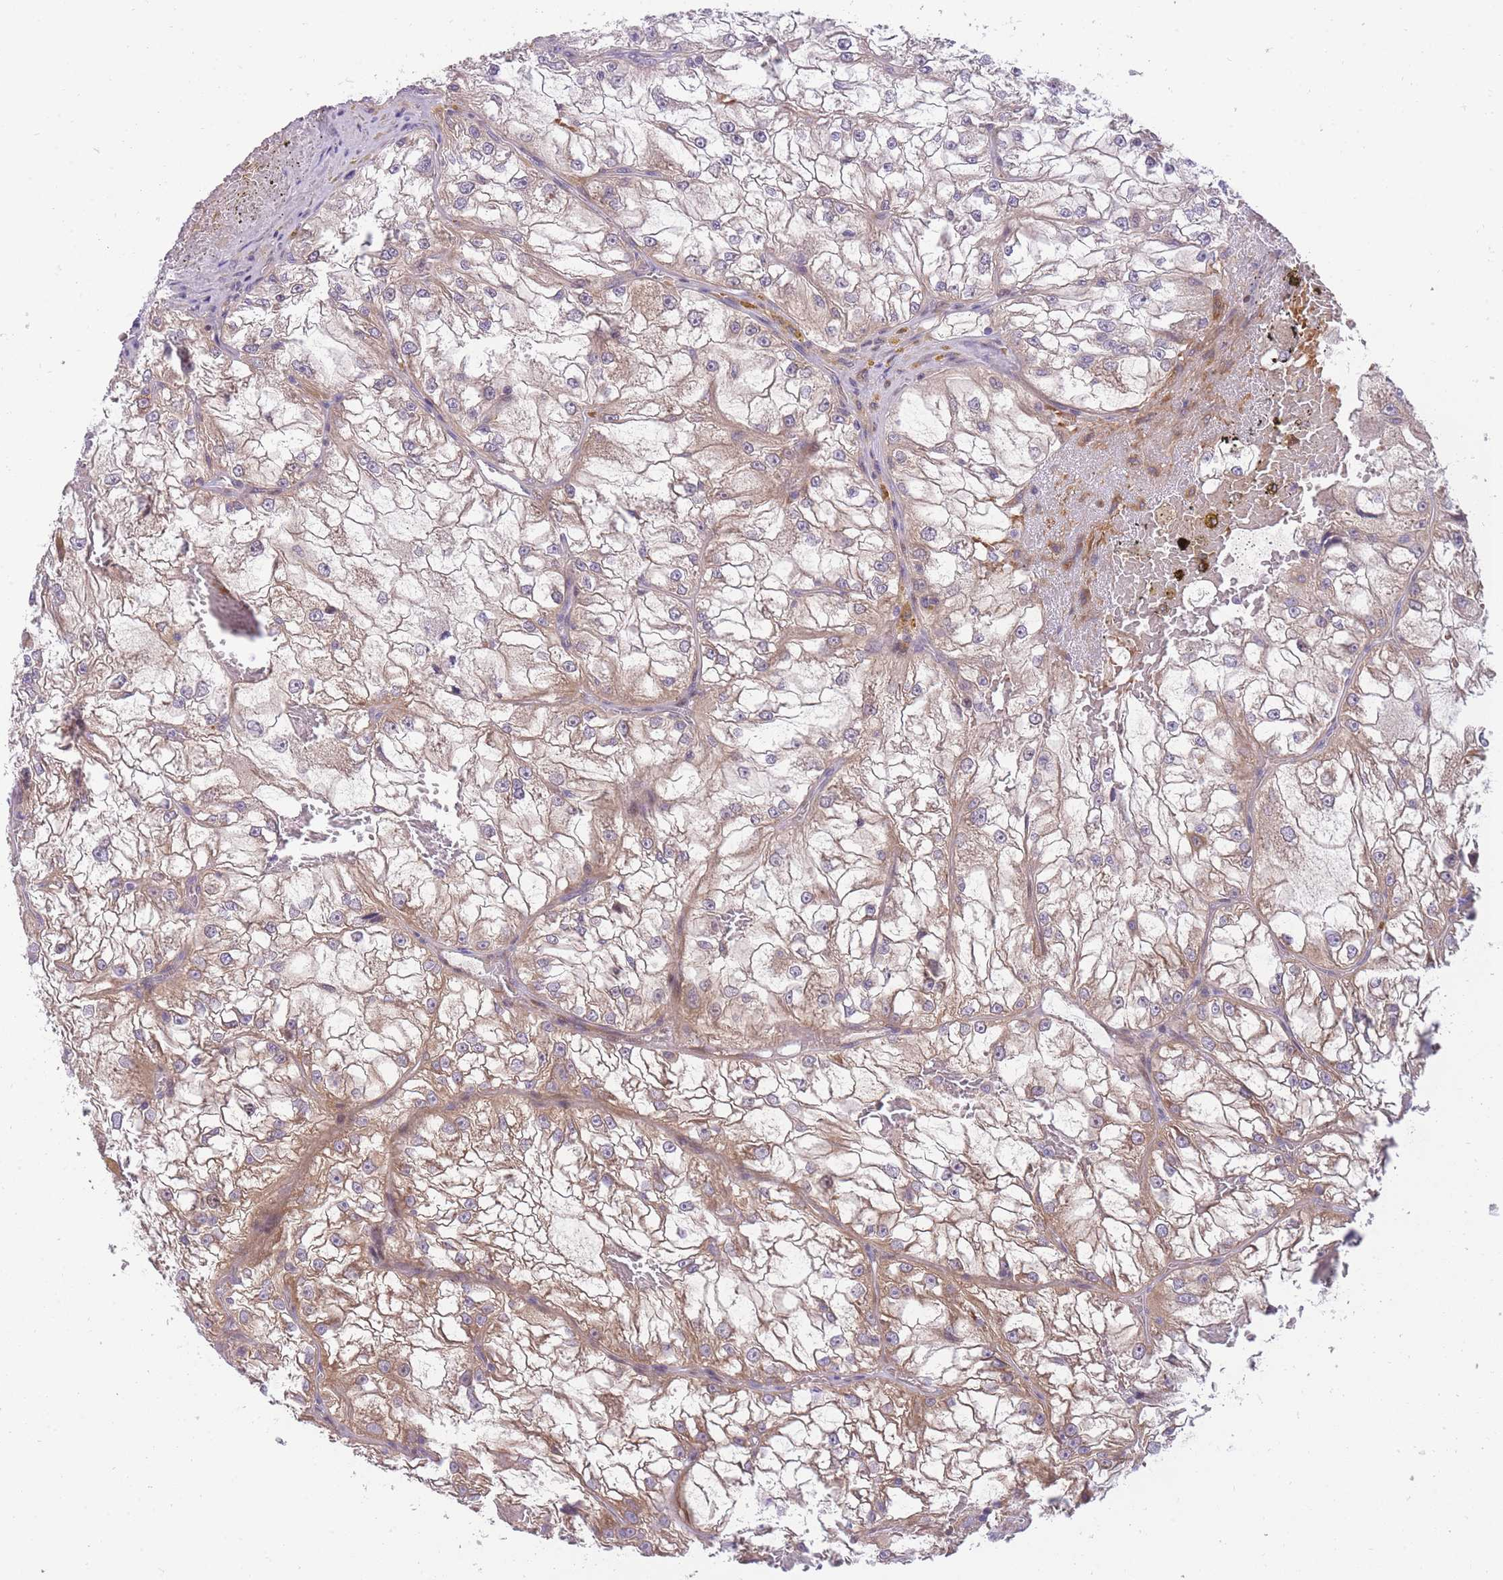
{"staining": {"intensity": "weak", "quantity": "25%-75%", "location": "cytoplasmic/membranous"}, "tissue": "renal cancer", "cell_type": "Tumor cells", "image_type": "cancer", "snomed": [{"axis": "morphology", "description": "Adenocarcinoma, NOS"}, {"axis": "topography", "description": "Kidney"}], "caption": "Weak cytoplasmic/membranous positivity for a protein is appreciated in approximately 25%-75% of tumor cells of renal cancer (adenocarcinoma) using immunohistochemistry (IHC).", "gene": "CRYGN", "patient": {"sex": "female", "age": 72}}